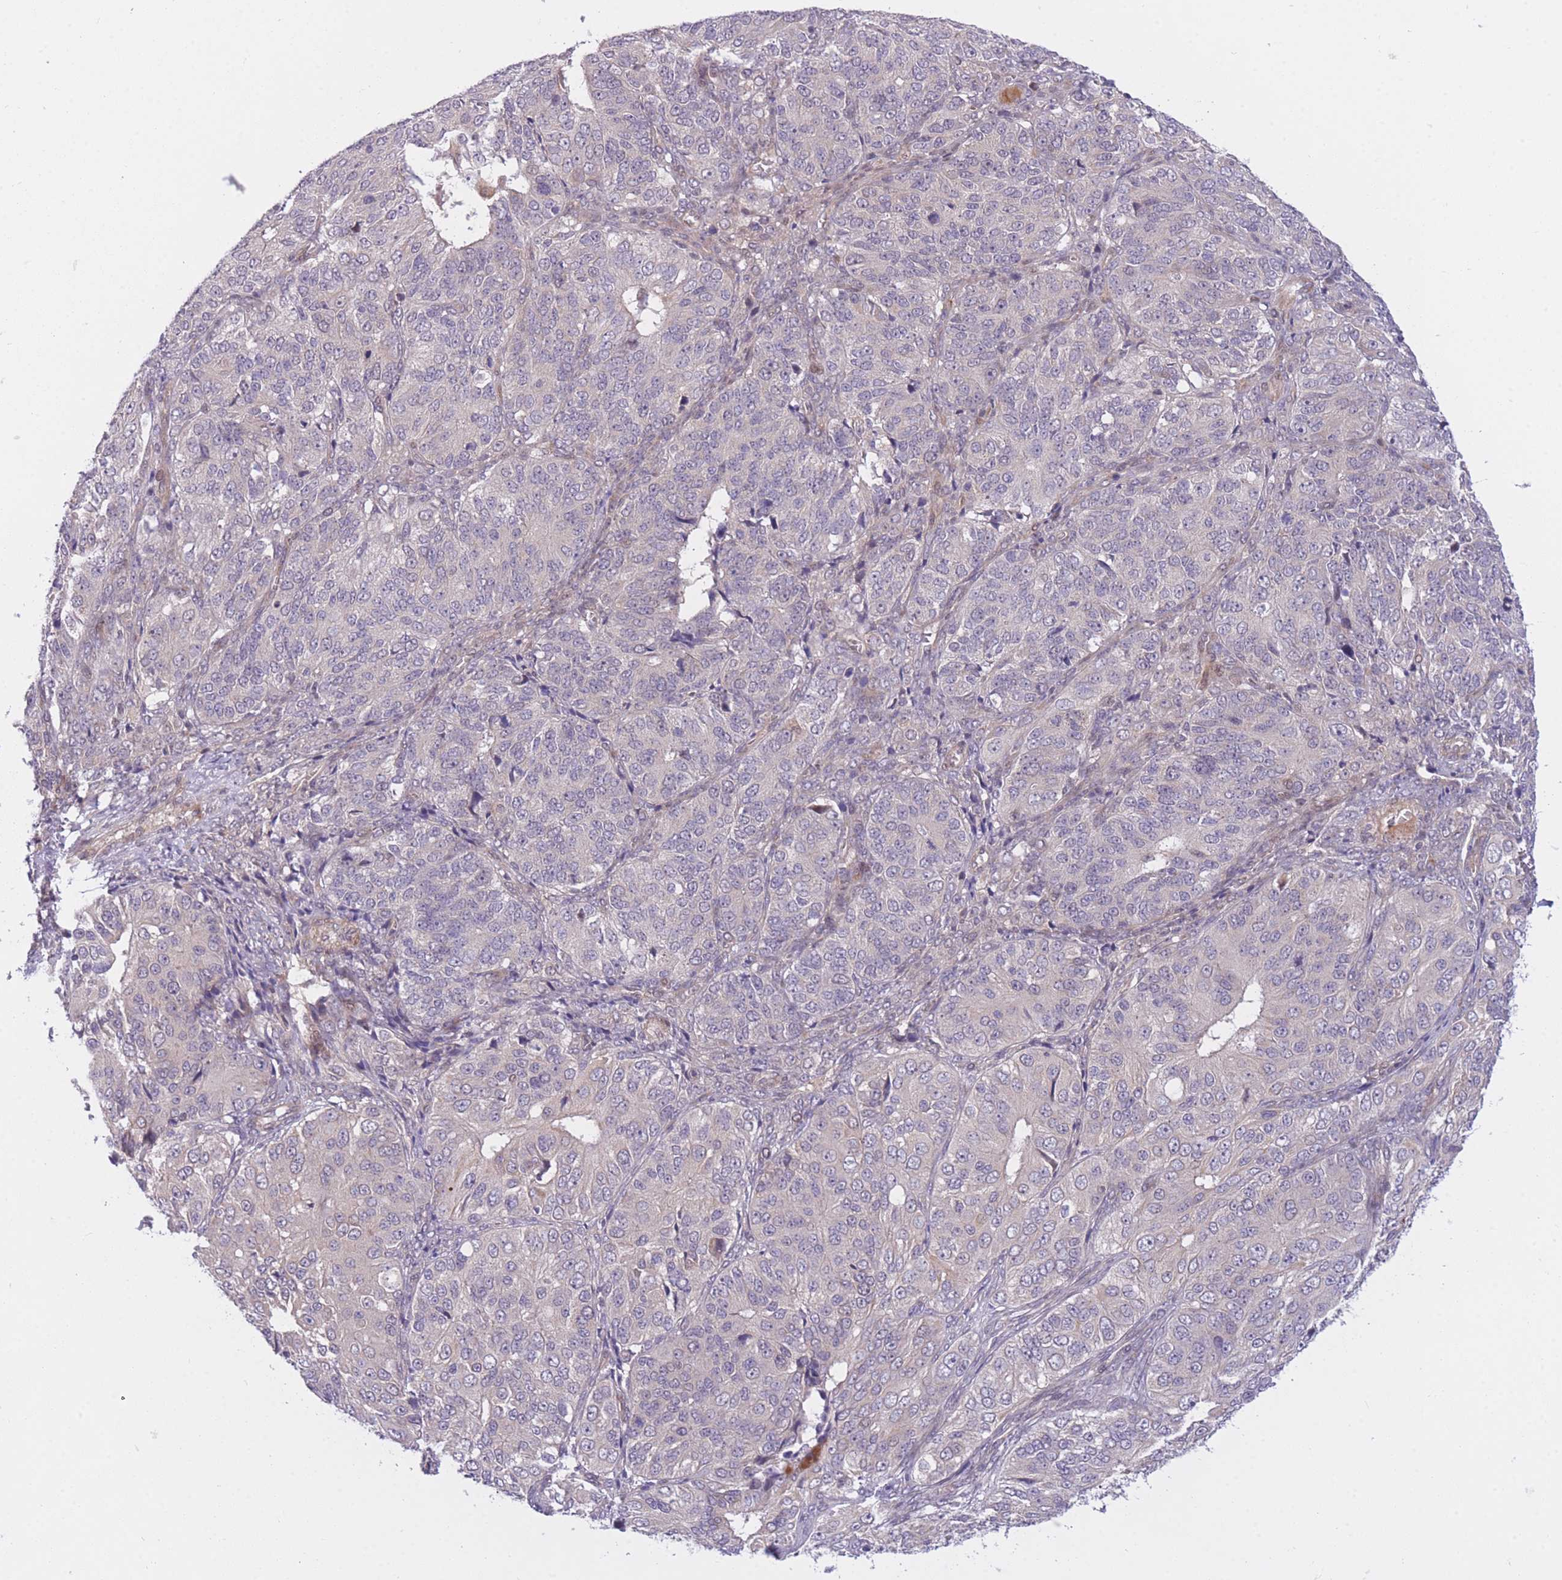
{"staining": {"intensity": "moderate", "quantity": "<25%", "location": "cytoplasmic/membranous"}, "tissue": "ovarian cancer", "cell_type": "Tumor cells", "image_type": "cancer", "snomed": [{"axis": "morphology", "description": "Carcinoma, endometroid"}, {"axis": "topography", "description": "Ovary"}], "caption": "Ovarian endometroid carcinoma tissue displays moderate cytoplasmic/membranous expression in about <25% of tumor cells, visualized by immunohistochemistry. Using DAB (3,3'-diaminobenzidine) (brown) and hematoxylin (blue) stains, captured at high magnification using brightfield microscopy.", "gene": "CDC25B", "patient": {"sex": "female", "age": 51}}